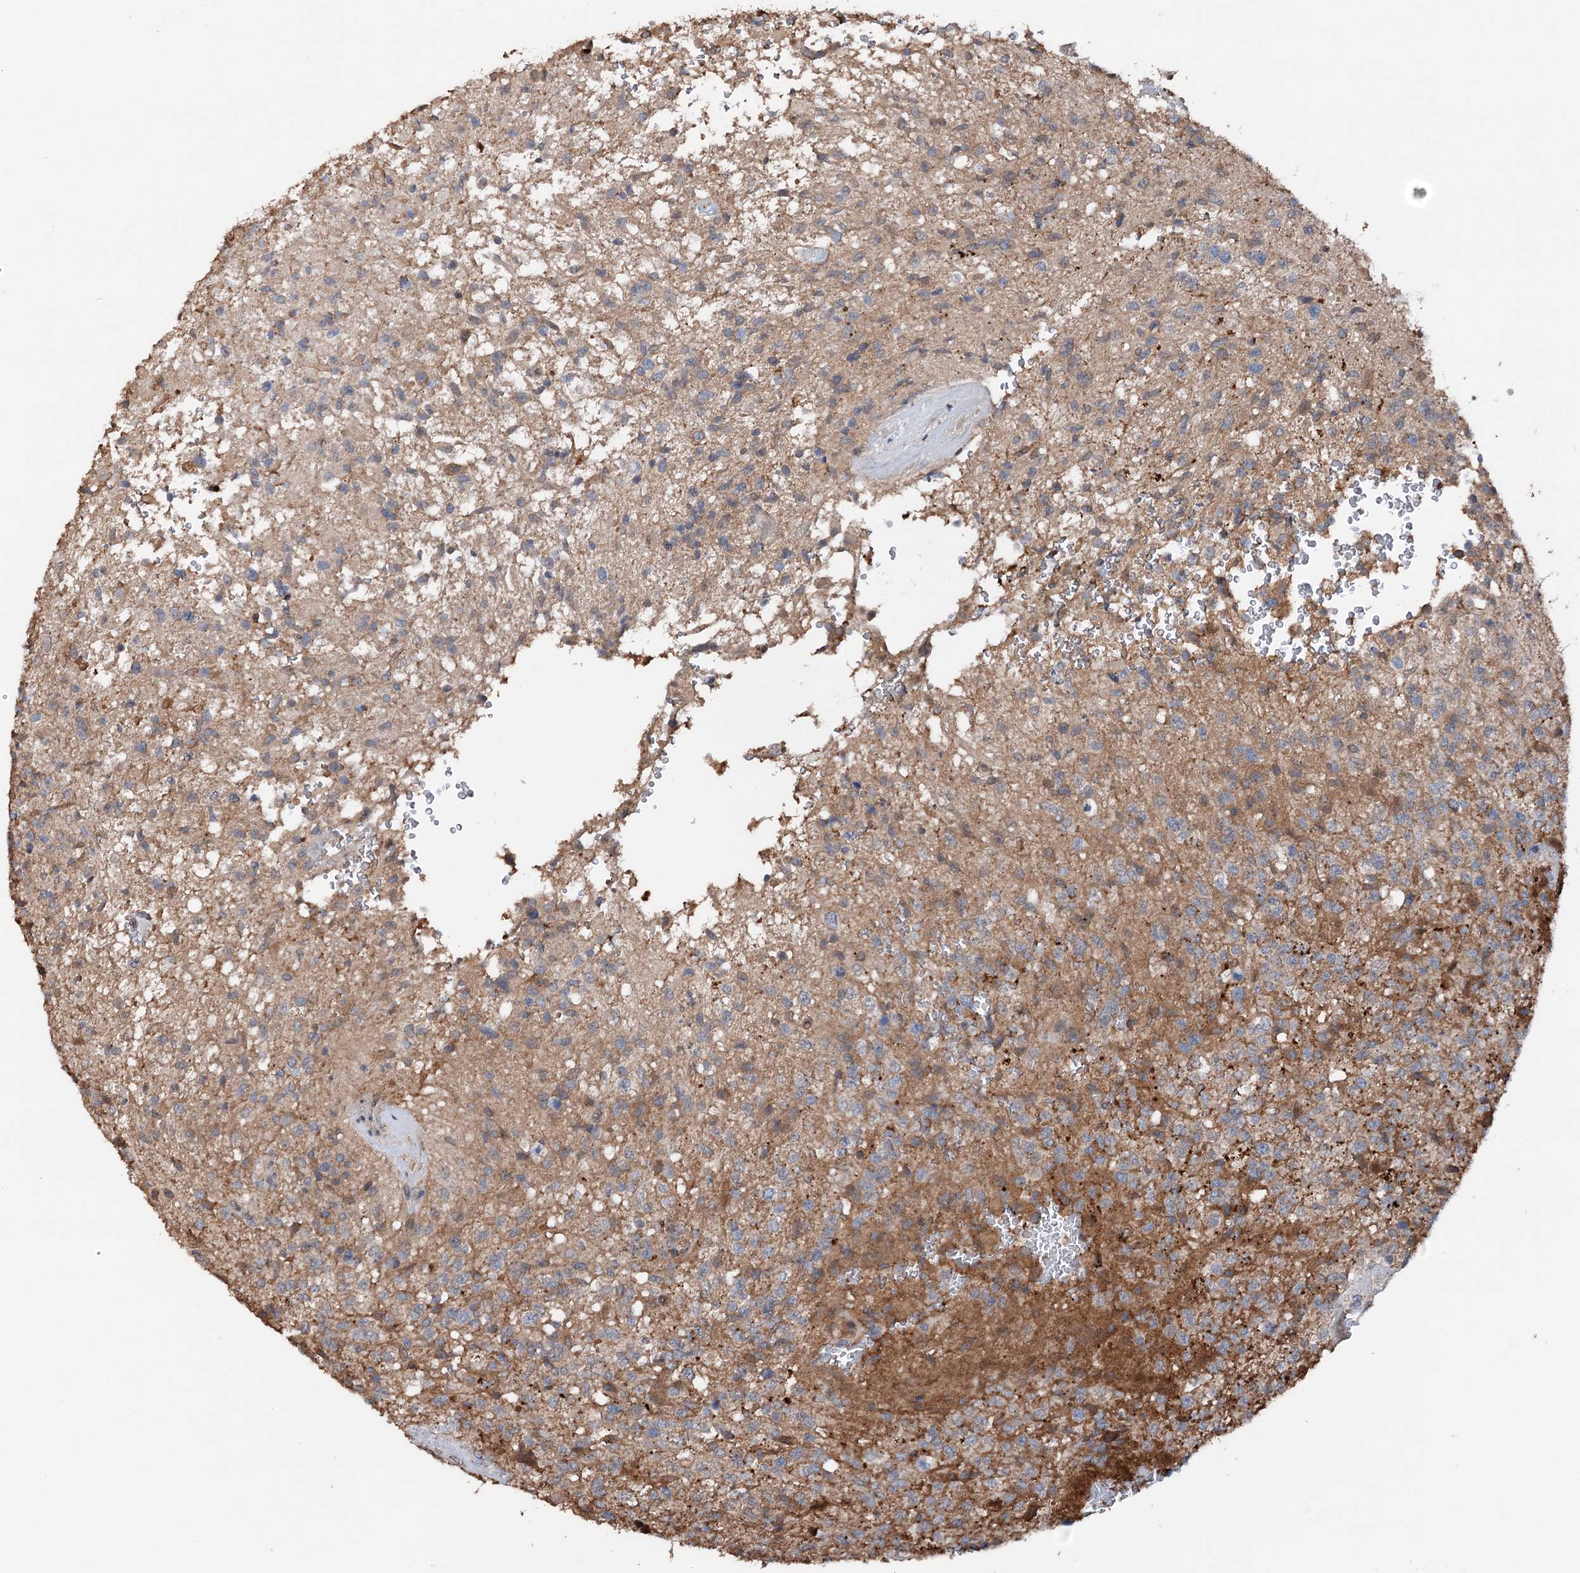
{"staining": {"intensity": "weak", "quantity": "25%-75%", "location": "cytoplasmic/membranous"}, "tissue": "glioma", "cell_type": "Tumor cells", "image_type": "cancer", "snomed": [{"axis": "morphology", "description": "Glioma, malignant, High grade"}, {"axis": "topography", "description": "Brain"}], "caption": "Approximately 25%-75% of tumor cells in glioma exhibit weak cytoplasmic/membranous protein positivity as visualized by brown immunohistochemical staining.", "gene": "ARL13A", "patient": {"sex": "male", "age": 56}}